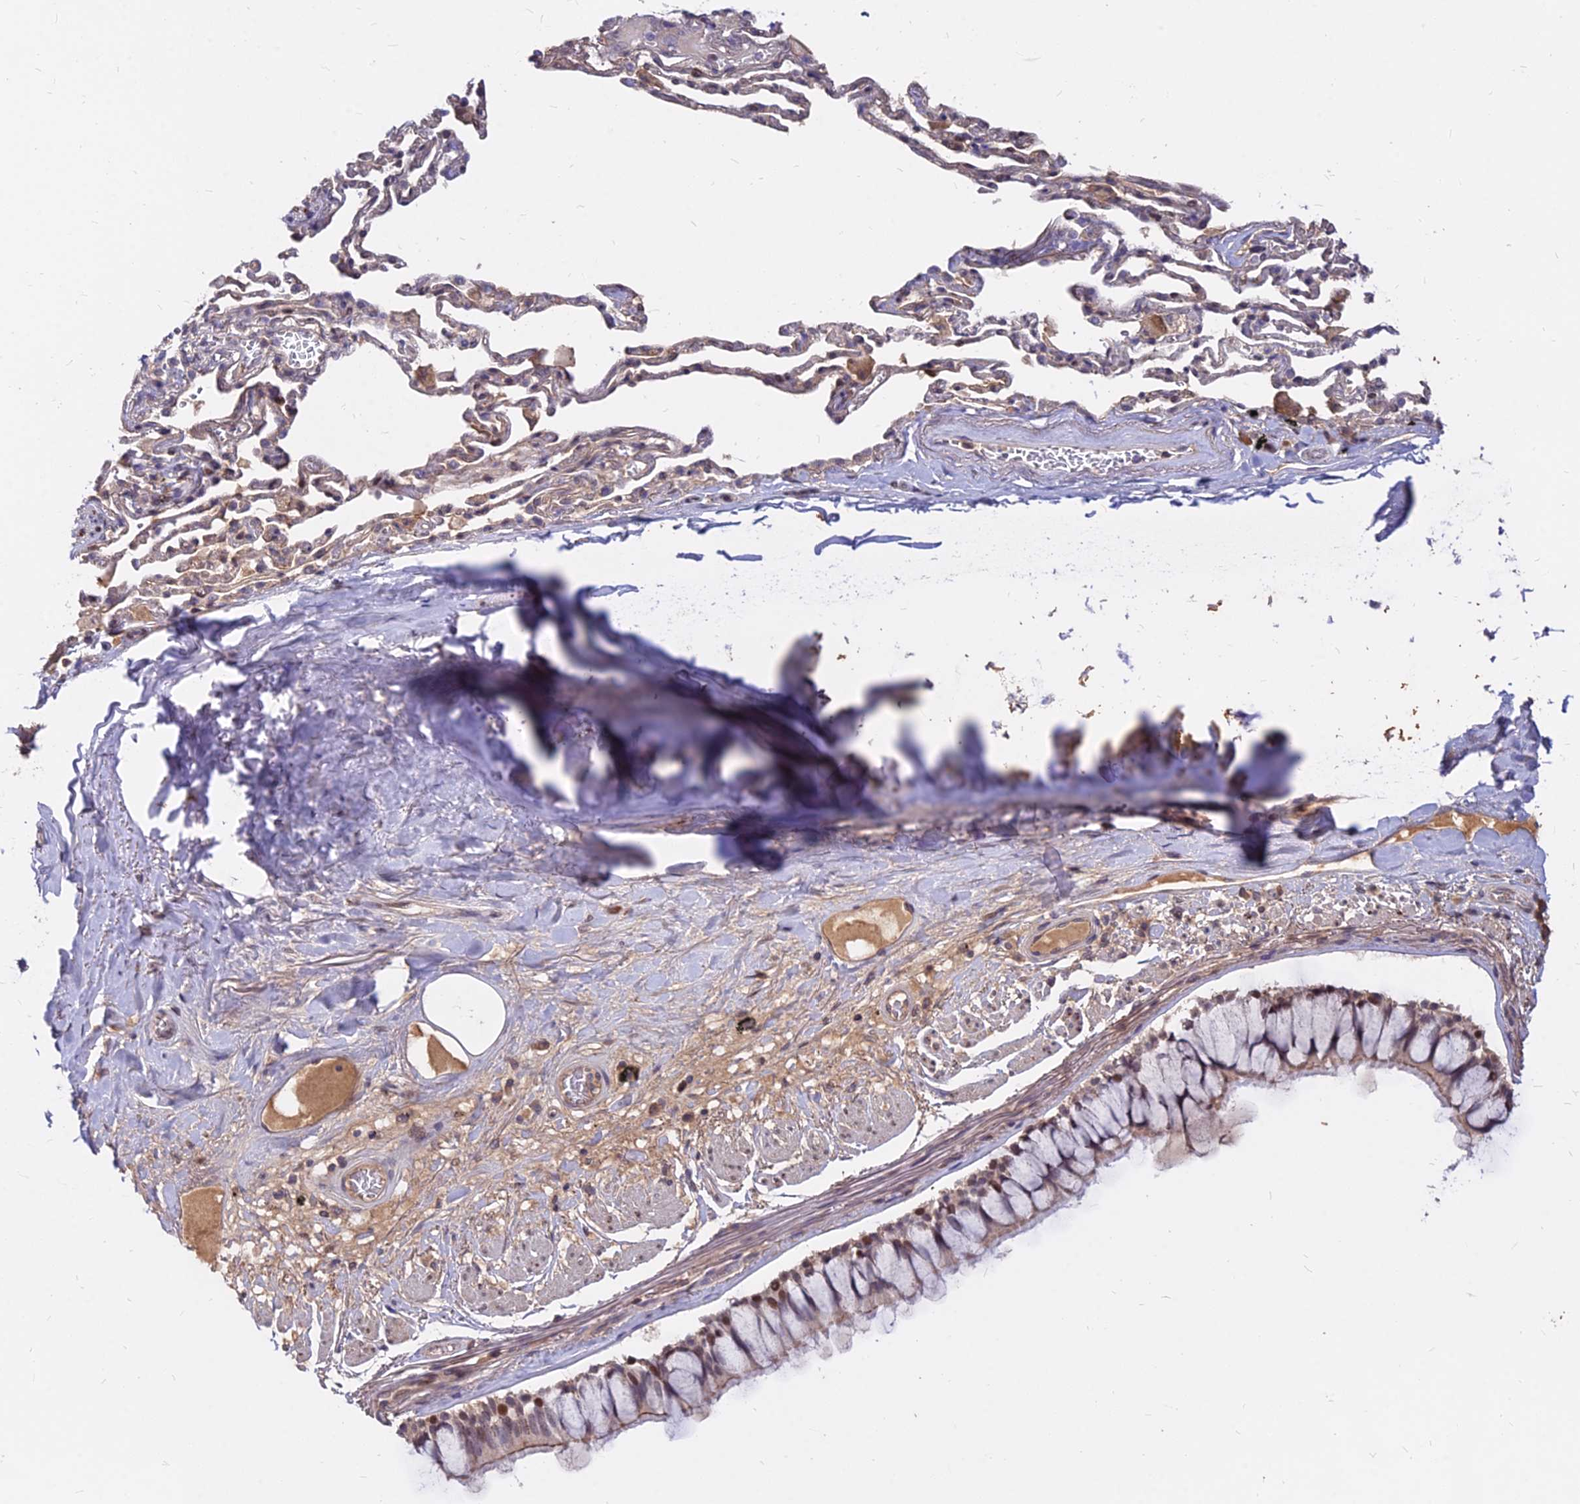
{"staining": {"intensity": "moderate", "quantity": ">75%", "location": "cytoplasmic/membranous,nuclear"}, "tissue": "bronchus", "cell_type": "Respiratory epithelial cells", "image_type": "normal", "snomed": [{"axis": "morphology", "description": "Normal tissue, NOS"}, {"axis": "topography", "description": "Bronchus"}], "caption": "DAB (3,3'-diaminobenzidine) immunohistochemical staining of benign human bronchus demonstrates moderate cytoplasmic/membranous,nuclear protein positivity in approximately >75% of respiratory epithelial cells. The staining is performed using DAB brown chromogen to label protein expression. The nuclei are counter-stained blue using hematoxylin.", "gene": "C11orf68", "patient": {"sex": "male", "age": 65}}